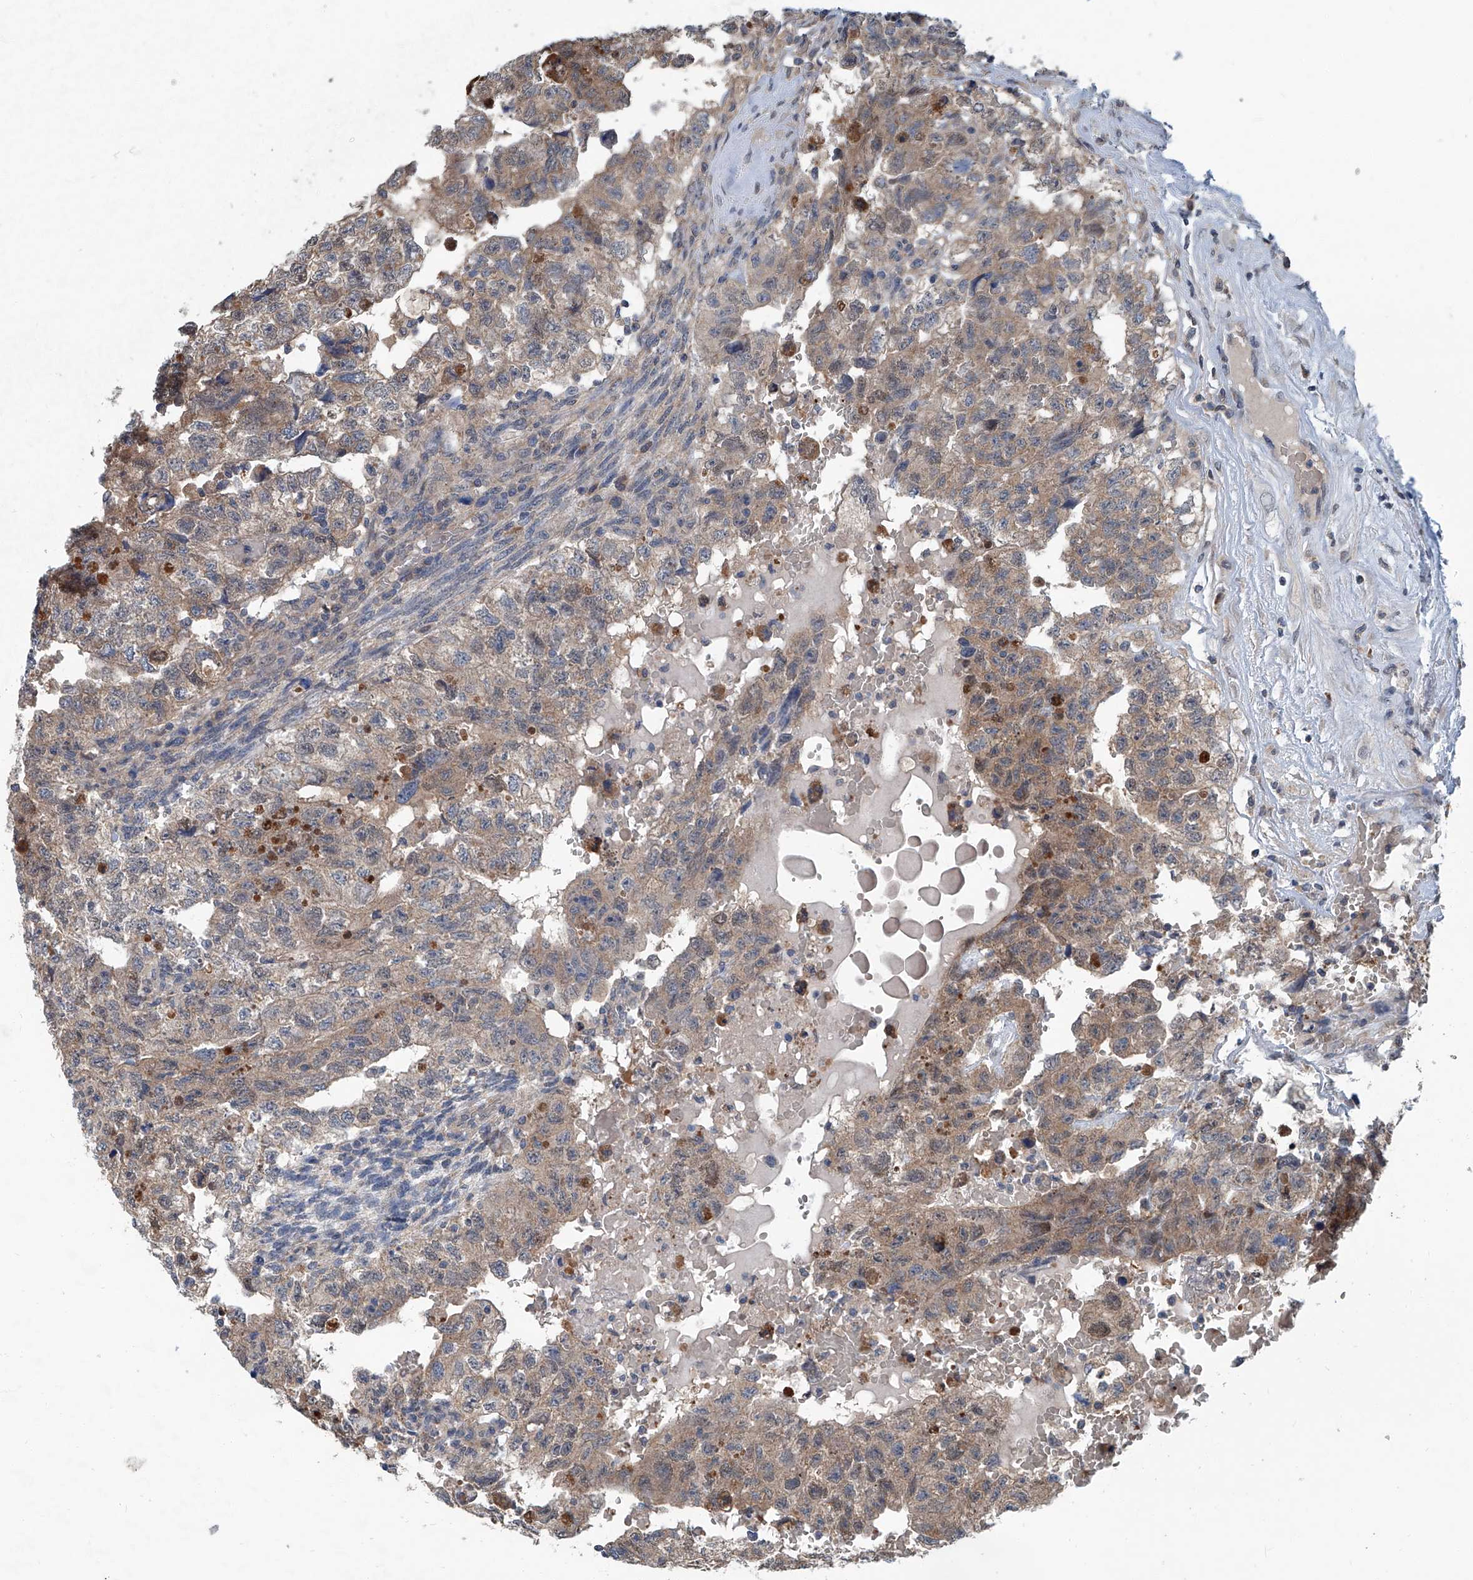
{"staining": {"intensity": "weak", "quantity": ">75%", "location": "cytoplasmic/membranous"}, "tissue": "testis cancer", "cell_type": "Tumor cells", "image_type": "cancer", "snomed": [{"axis": "morphology", "description": "Carcinoma, Embryonal, NOS"}, {"axis": "topography", "description": "Testis"}], "caption": "A low amount of weak cytoplasmic/membranous expression is seen in about >75% of tumor cells in testis cancer (embryonal carcinoma) tissue.", "gene": "CLK1", "patient": {"sex": "male", "age": 36}}